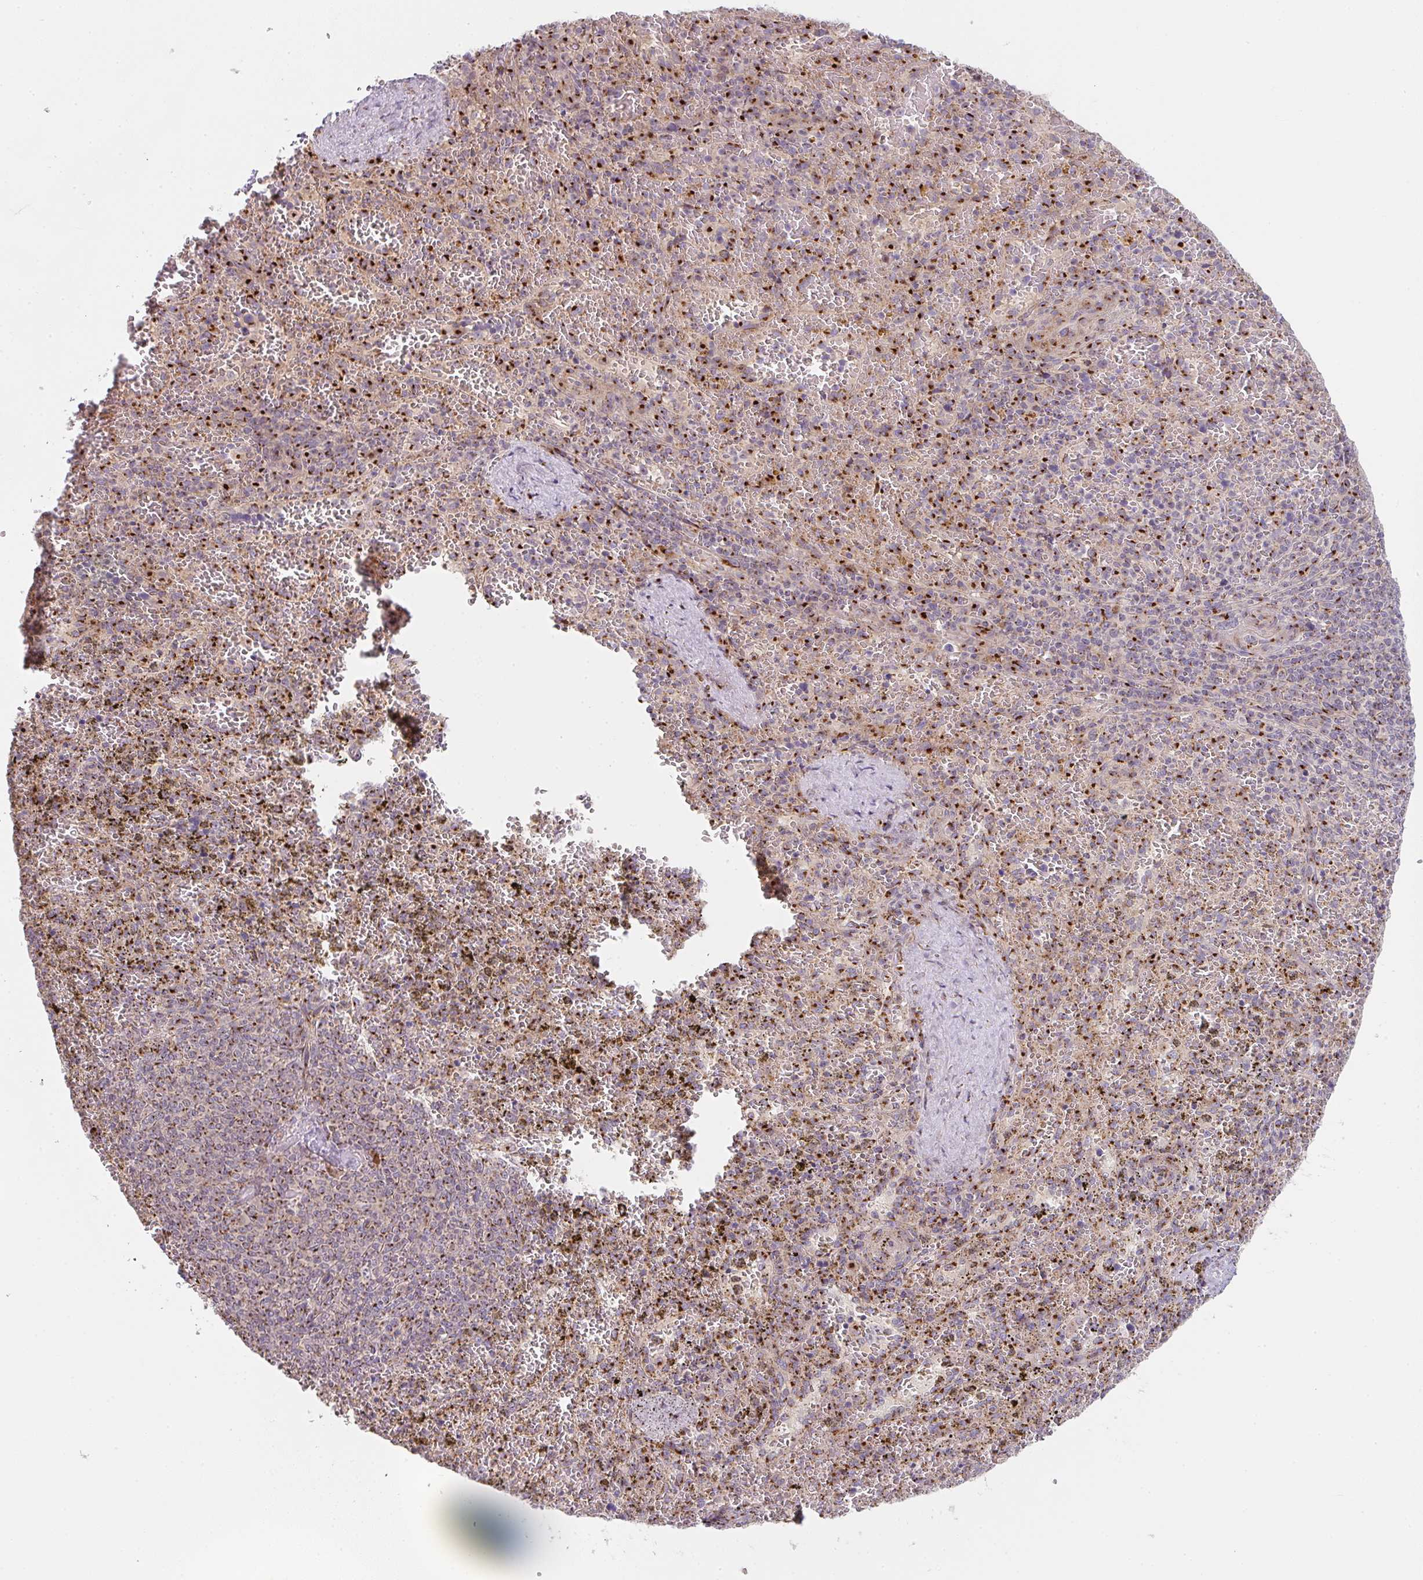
{"staining": {"intensity": "strong", "quantity": "25%-75%", "location": "cytoplasmic/membranous"}, "tissue": "spleen", "cell_type": "Cells in red pulp", "image_type": "normal", "snomed": [{"axis": "morphology", "description": "Normal tissue, NOS"}, {"axis": "topography", "description": "Spleen"}], "caption": "Spleen stained with IHC shows strong cytoplasmic/membranous staining in about 25%-75% of cells in red pulp. (DAB IHC, brown staining for protein, blue staining for nuclei).", "gene": "GVQW3", "patient": {"sex": "female", "age": 50}}